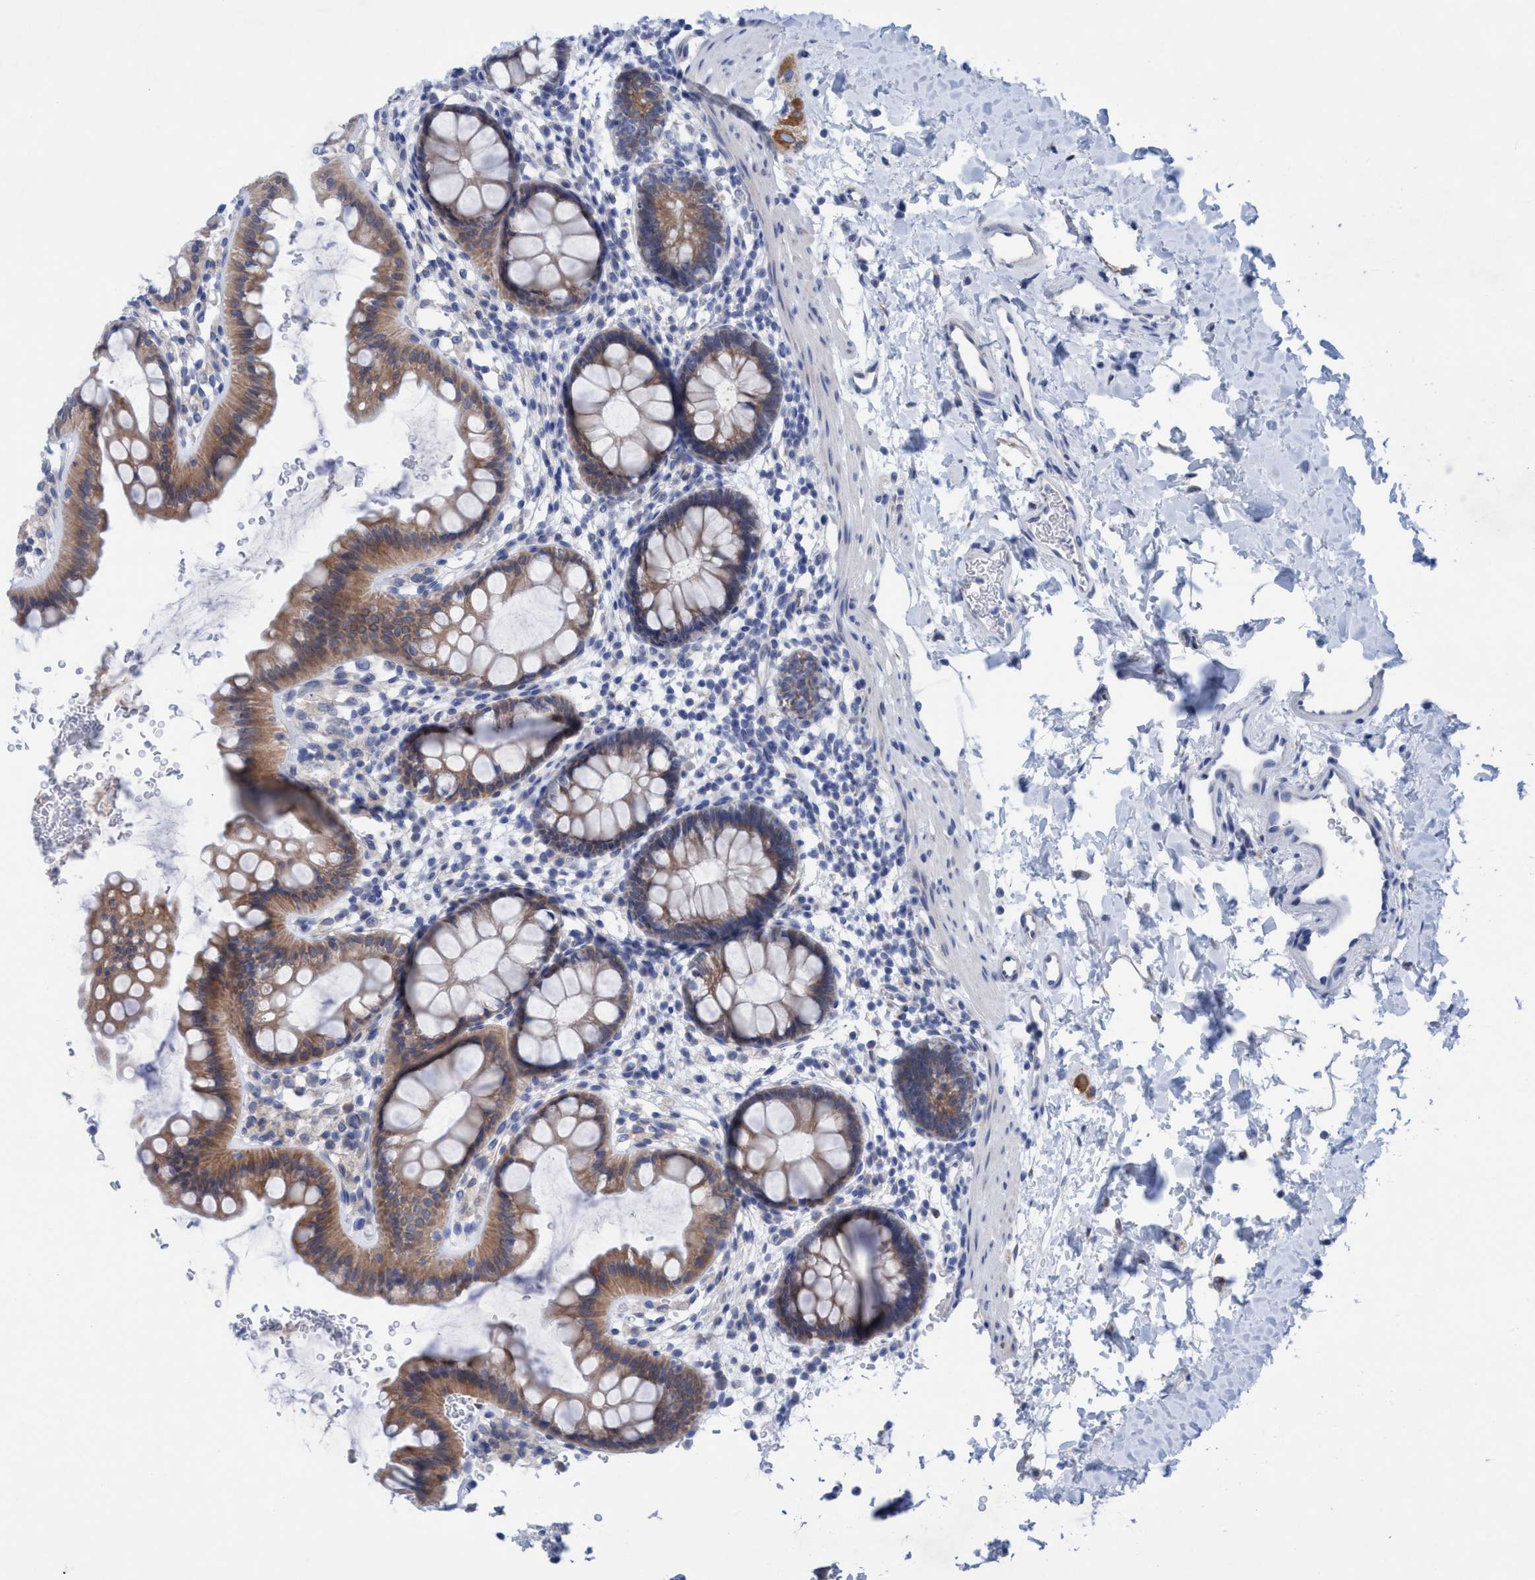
{"staining": {"intensity": "moderate", "quantity": ">75%", "location": "cytoplasmic/membranous"}, "tissue": "rectum", "cell_type": "Glandular cells", "image_type": "normal", "snomed": [{"axis": "morphology", "description": "Normal tissue, NOS"}, {"axis": "topography", "description": "Rectum"}], "caption": "DAB immunohistochemical staining of unremarkable rectum demonstrates moderate cytoplasmic/membranous protein staining in about >75% of glandular cells.", "gene": "RSAD1", "patient": {"sex": "female", "age": 24}}